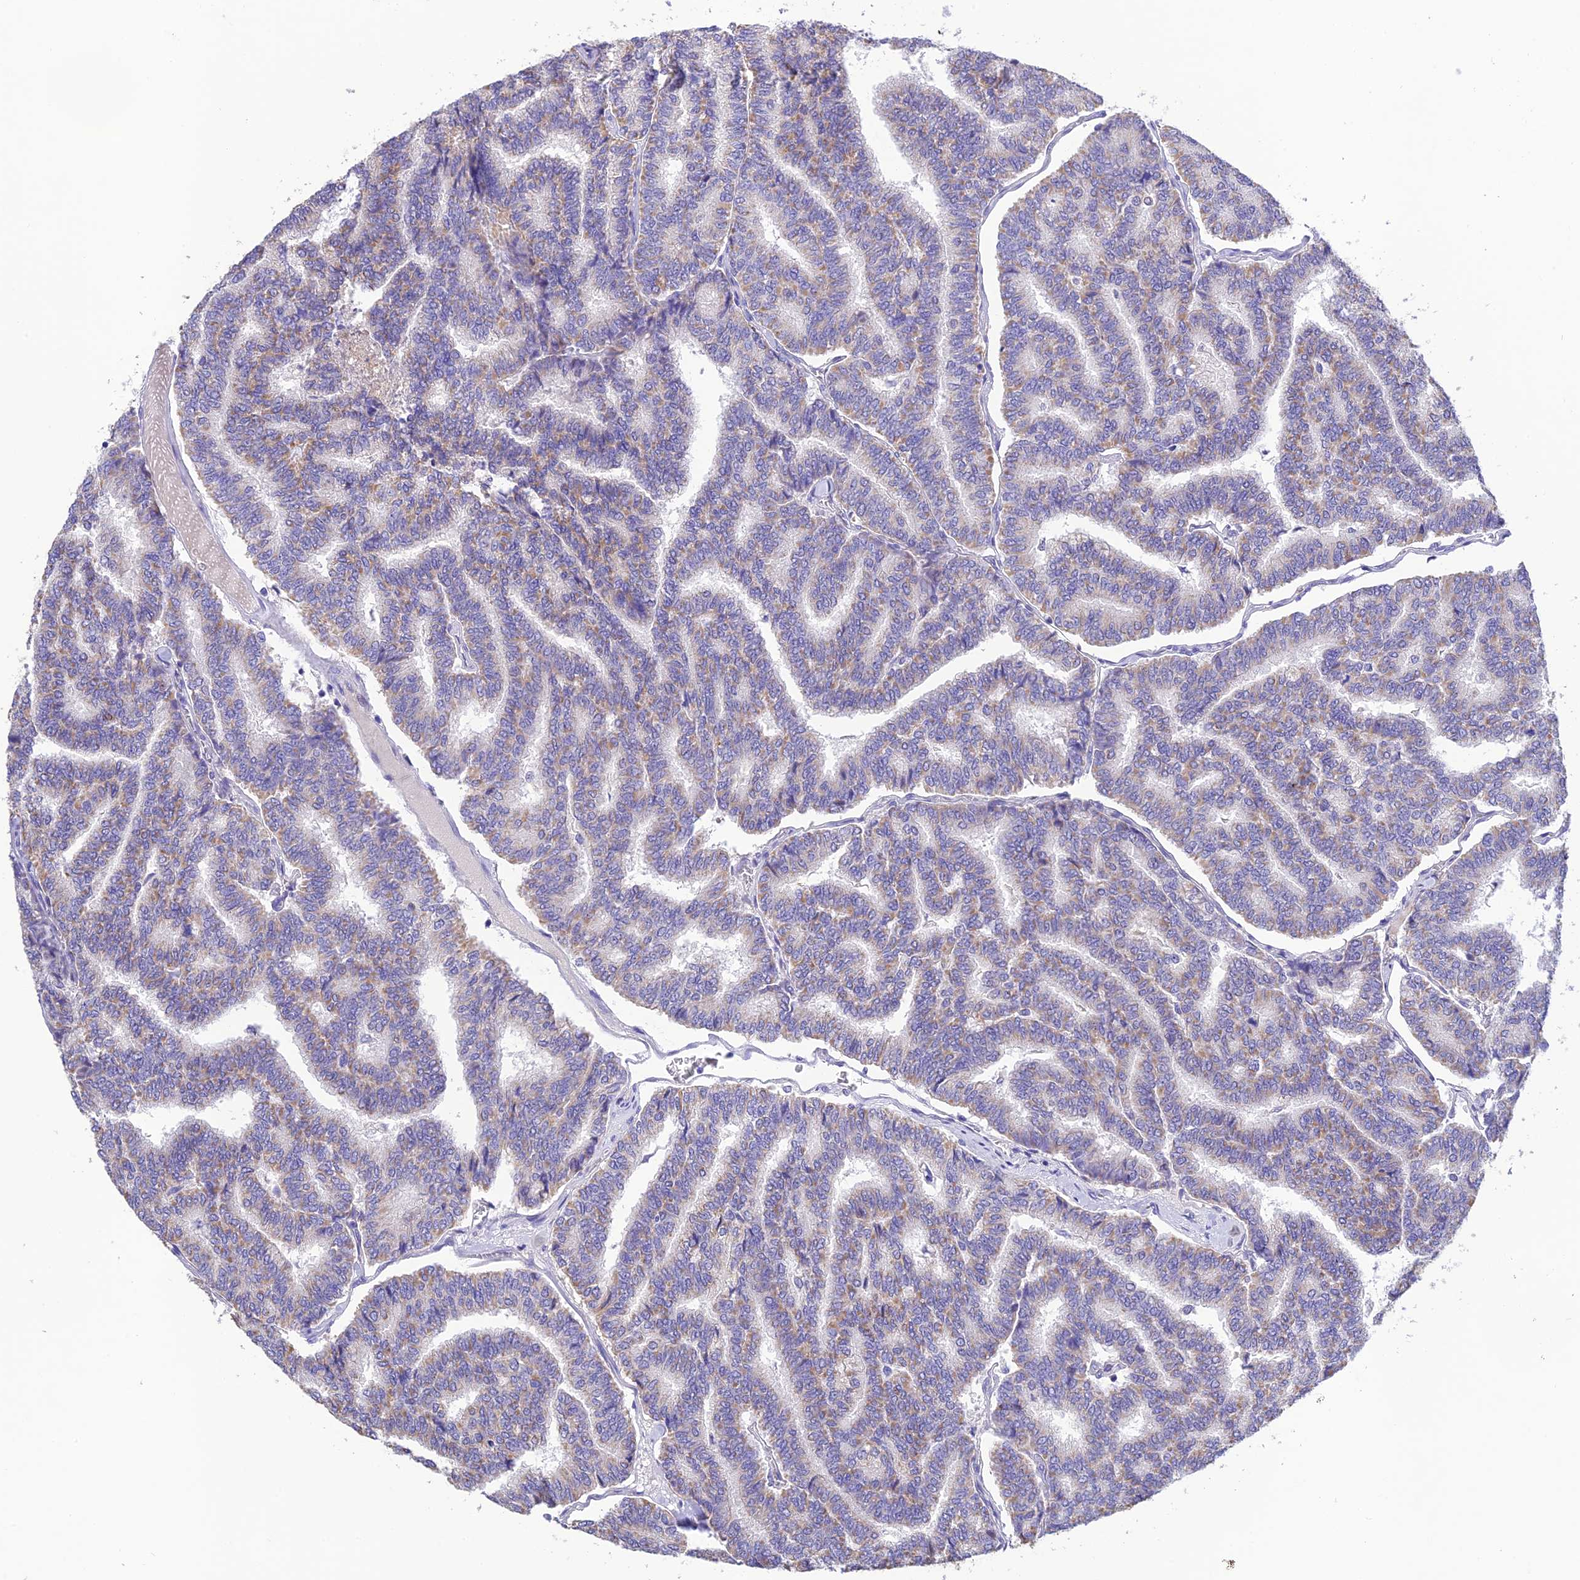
{"staining": {"intensity": "moderate", "quantity": "<25%", "location": "cytoplasmic/membranous"}, "tissue": "thyroid cancer", "cell_type": "Tumor cells", "image_type": "cancer", "snomed": [{"axis": "morphology", "description": "Papillary adenocarcinoma, NOS"}, {"axis": "topography", "description": "Thyroid gland"}], "caption": "Thyroid papillary adenocarcinoma stained with DAB (3,3'-diaminobenzidine) IHC exhibits low levels of moderate cytoplasmic/membranous expression in approximately <25% of tumor cells. (IHC, brightfield microscopy, high magnification).", "gene": "MS4A5", "patient": {"sex": "female", "age": 35}}